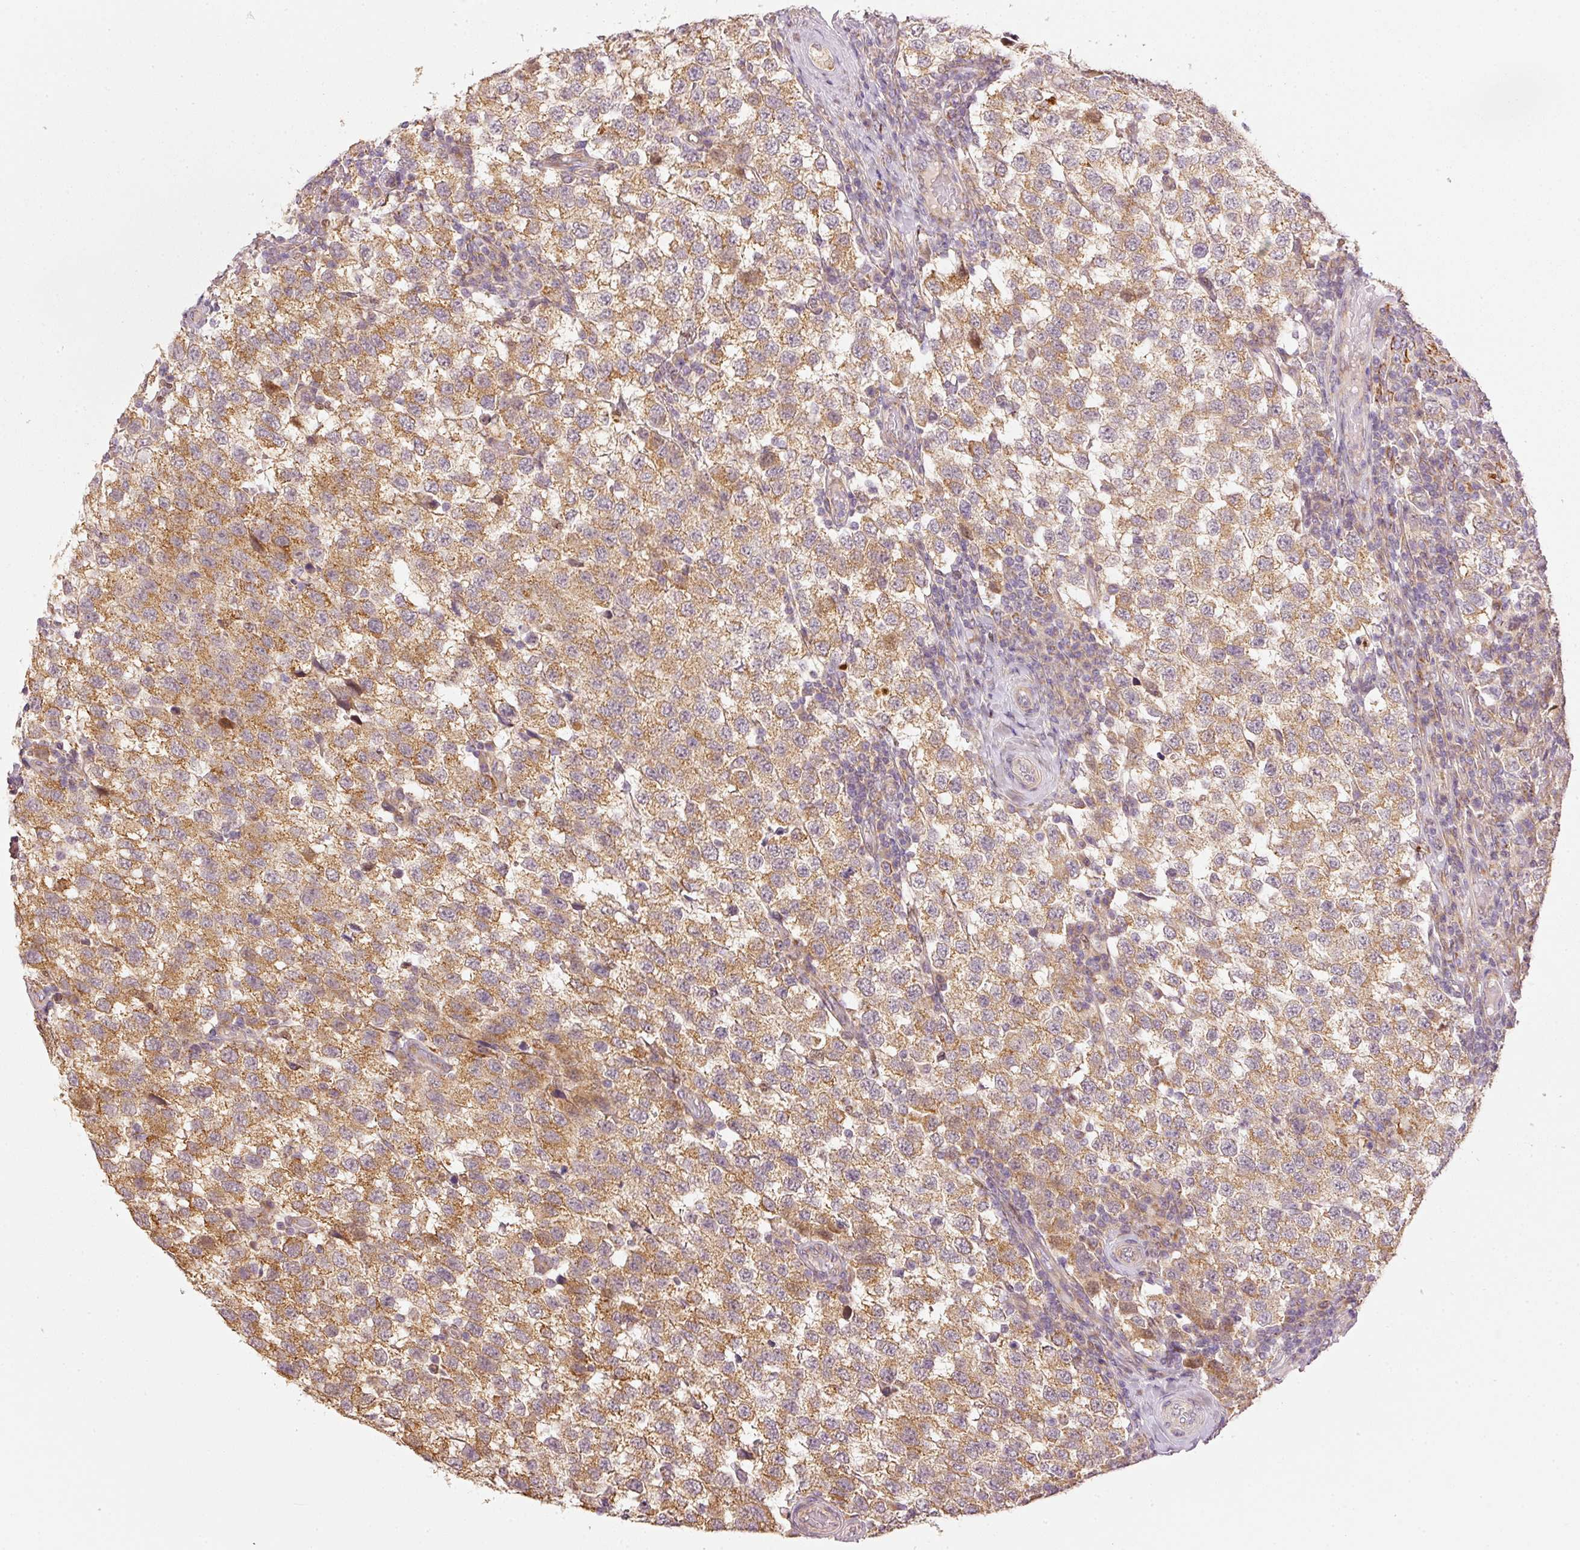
{"staining": {"intensity": "moderate", "quantity": ">75%", "location": "cytoplasmic/membranous"}, "tissue": "testis cancer", "cell_type": "Tumor cells", "image_type": "cancer", "snomed": [{"axis": "morphology", "description": "Seminoma, NOS"}, {"axis": "topography", "description": "Testis"}], "caption": "Moderate cytoplasmic/membranous positivity for a protein is identified in about >75% of tumor cells of testis seminoma using immunohistochemistry.", "gene": "MTHFD1L", "patient": {"sex": "male", "age": 34}}